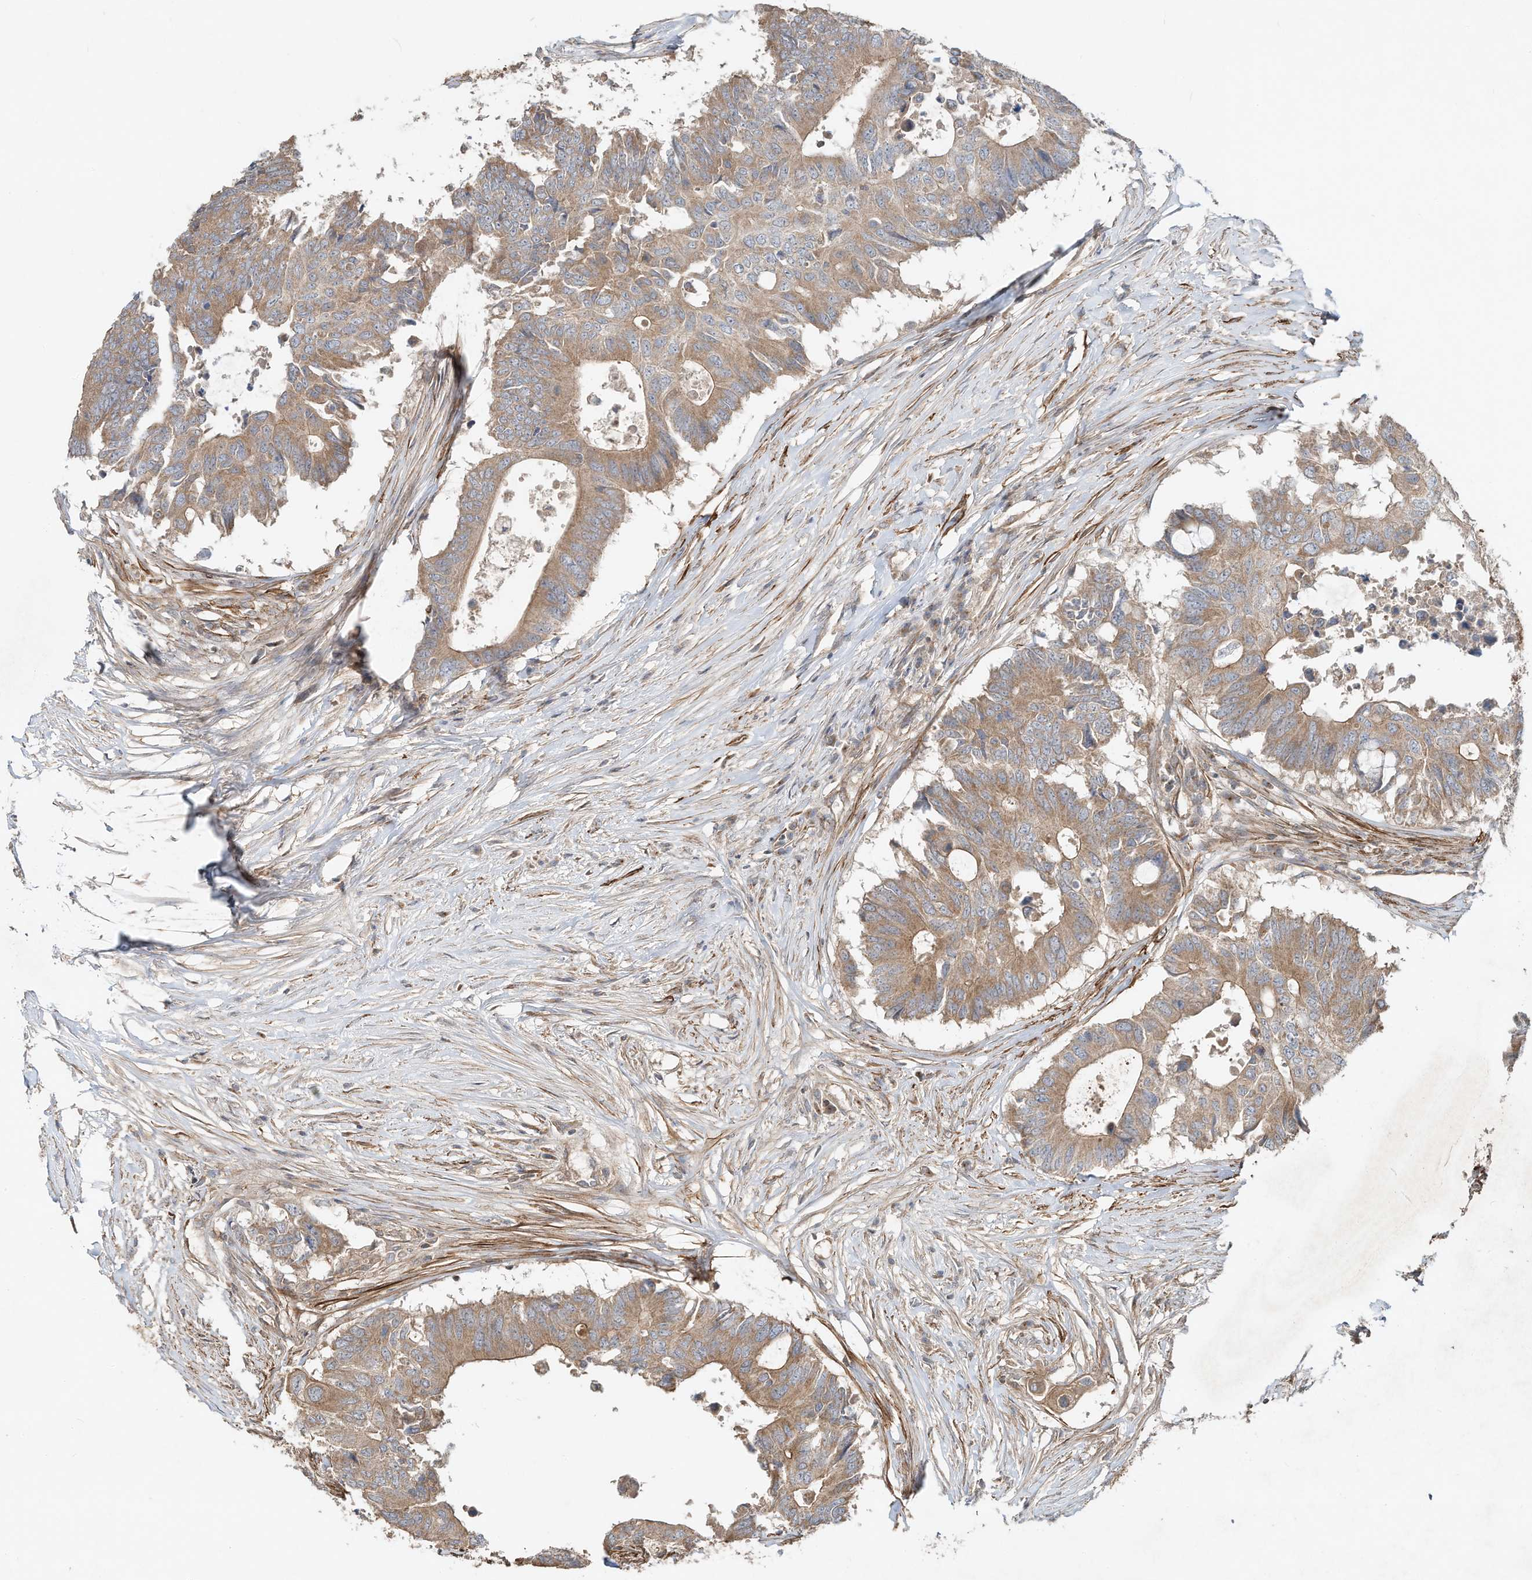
{"staining": {"intensity": "moderate", "quantity": ">75%", "location": "cytoplasmic/membranous"}, "tissue": "colorectal cancer", "cell_type": "Tumor cells", "image_type": "cancer", "snomed": [{"axis": "morphology", "description": "Adenocarcinoma, NOS"}, {"axis": "topography", "description": "Colon"}], "caption": "Immunohistochemical staining of colorectal cancer displays moderate cytoplasmic/membranous protein expression in about >75% of tumor cells.", "gene": "HTR5A", "patient": {"sex": "male", "age": 71}}